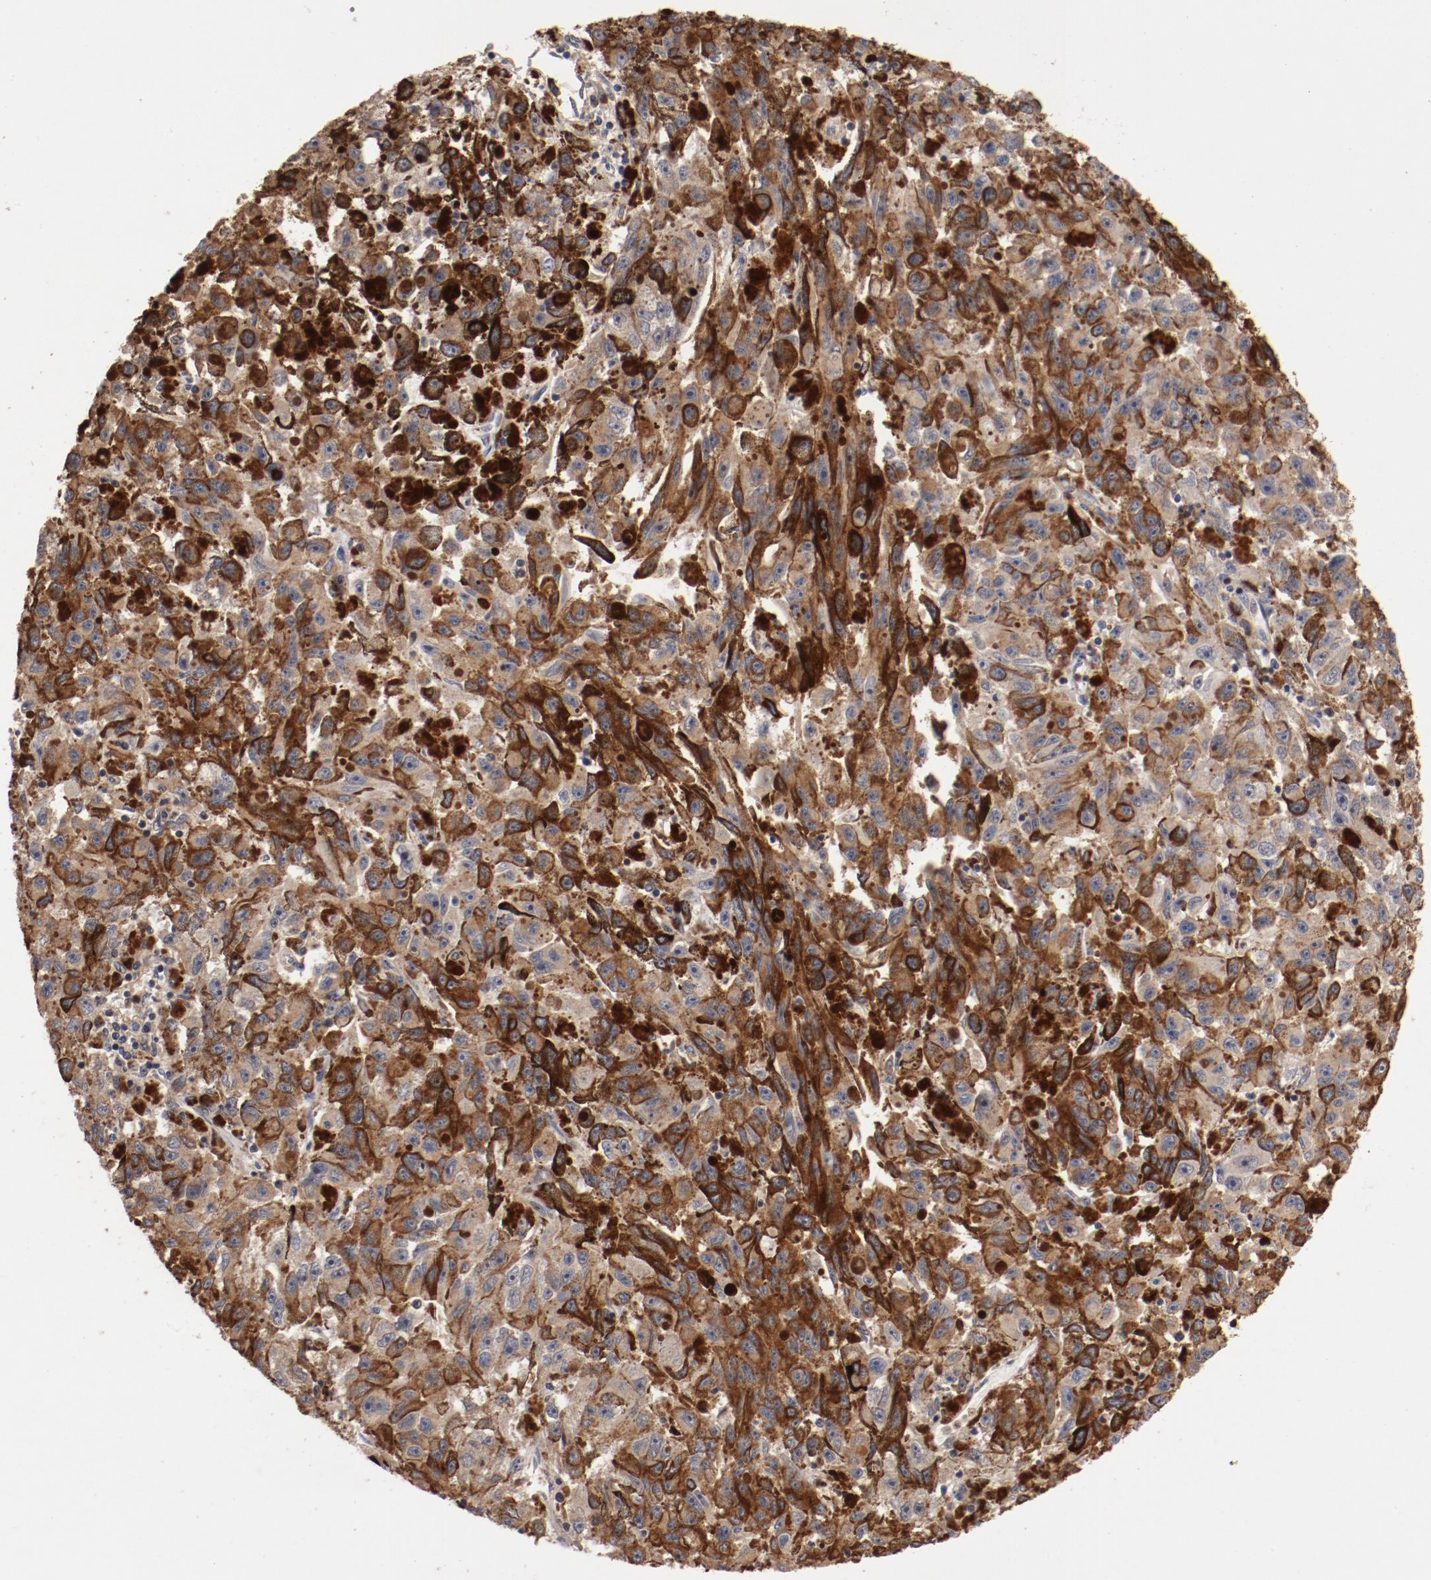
{"staining": {"intensity": "strong", "quantity": ">75%", "location": "cytoplasmic/membranous"}, "tissue": "melanoma", "cell_type": "Tumor cells", "image_type": "cancer", "snomed": [{"axis": "morphology", "description": "Malignant melanoma, NOS"}, {"axis": "topography", "description": "Skin"}], "caption": "This is a micrograph of immunohistochemistry staining of melanoma, which shows strong positivity in the cytoplasmic/membranous of tumor cells.", "gene": "GUF1", "patient": {"sex": "female", "age": 104}}